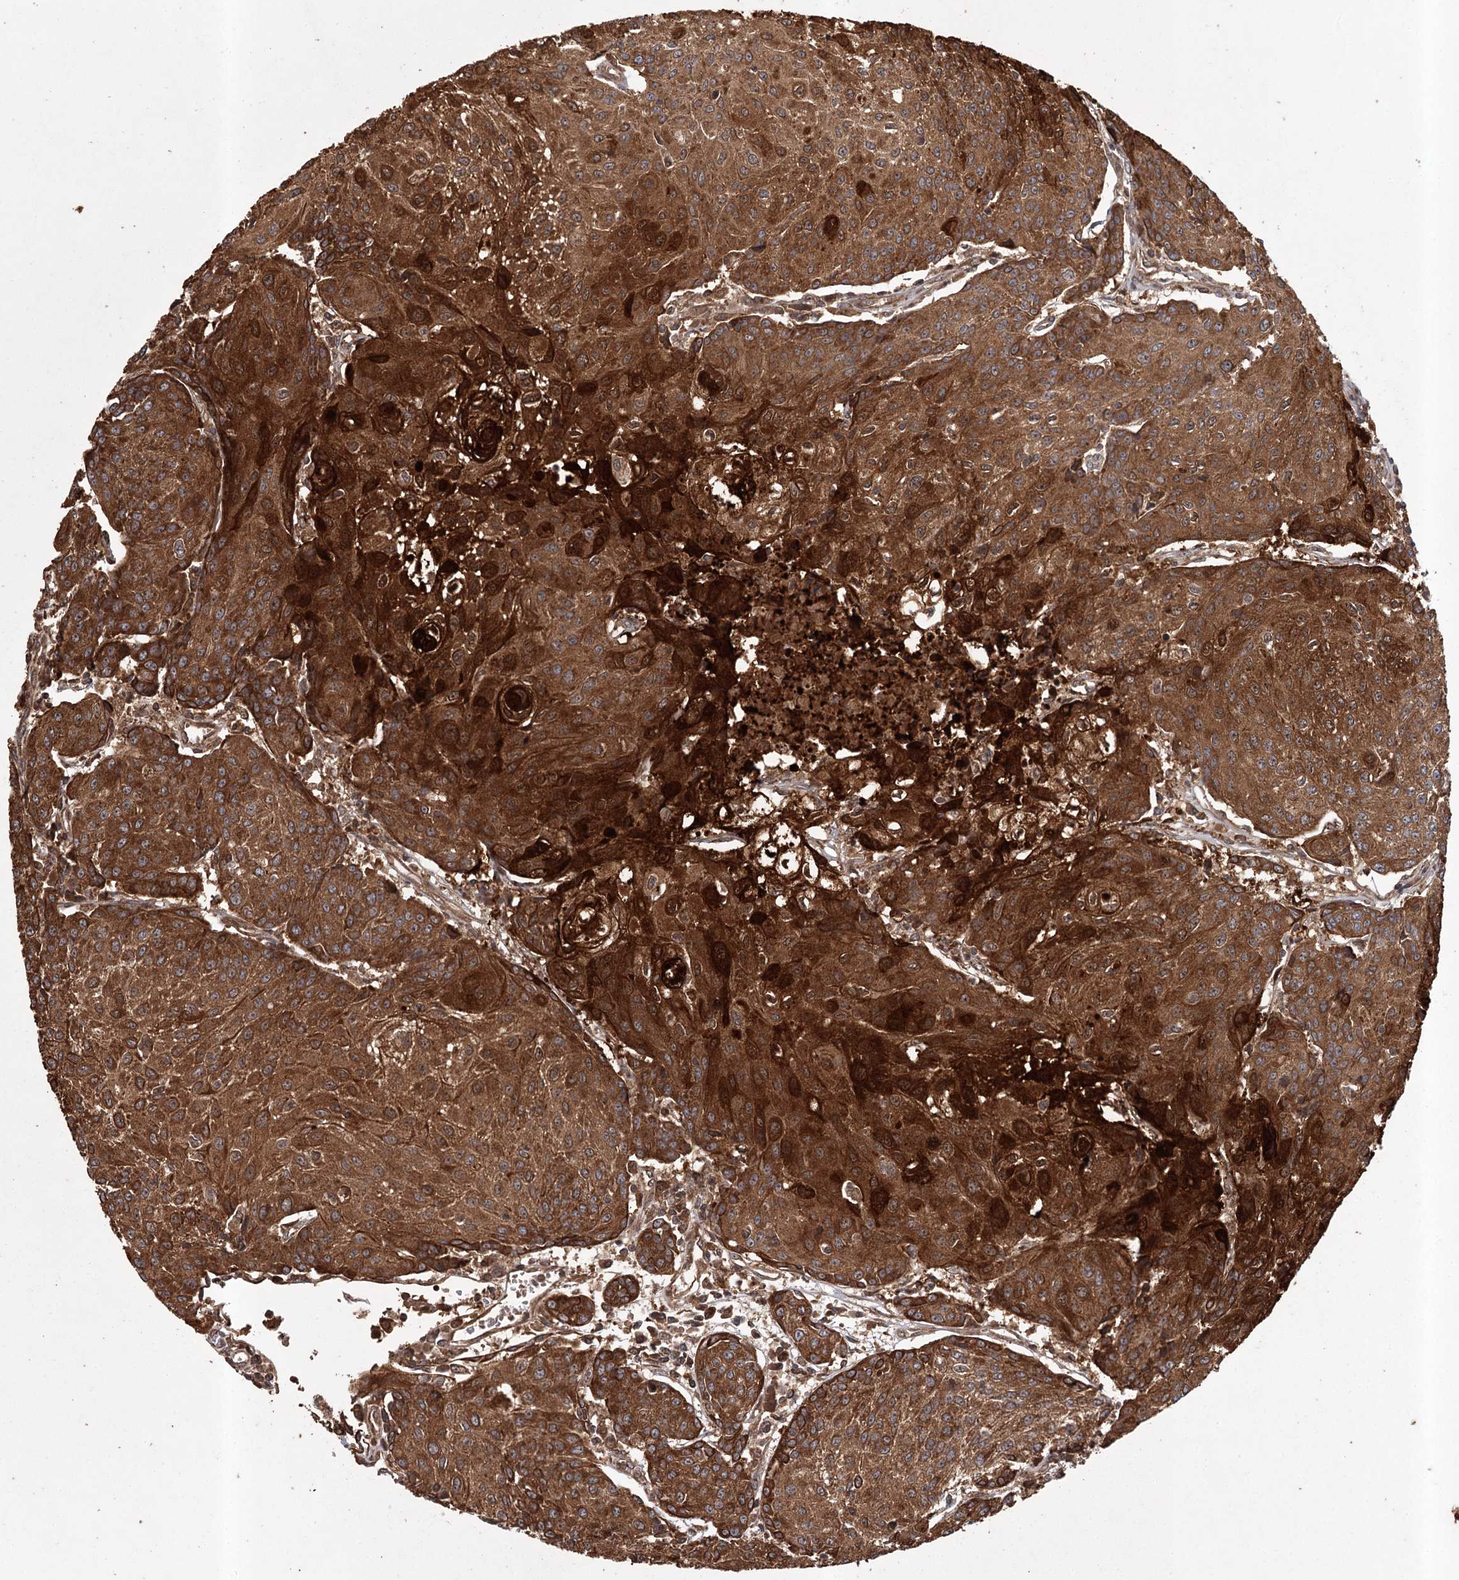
{"staining": {"intensity": "strong", "quantity": ">75%", "location": "cytoplasmic/membranous"}, "tissue": "urothelial cancer", "cell_type": "Tumor cells", "image_type": "cancer", "snomed": [{"axis": "morphology", "description": "Urothelial carcinoma, High grade"}, {"axis": "topography", "description": "Urinary bladder"}], "caption": "Urothelial cancer tissue shows strong cytoplasmic/membranous staining in about >75% of tumor cells", "gene": "RPAP3", "patient": {"sex": "female", "age": 85}}